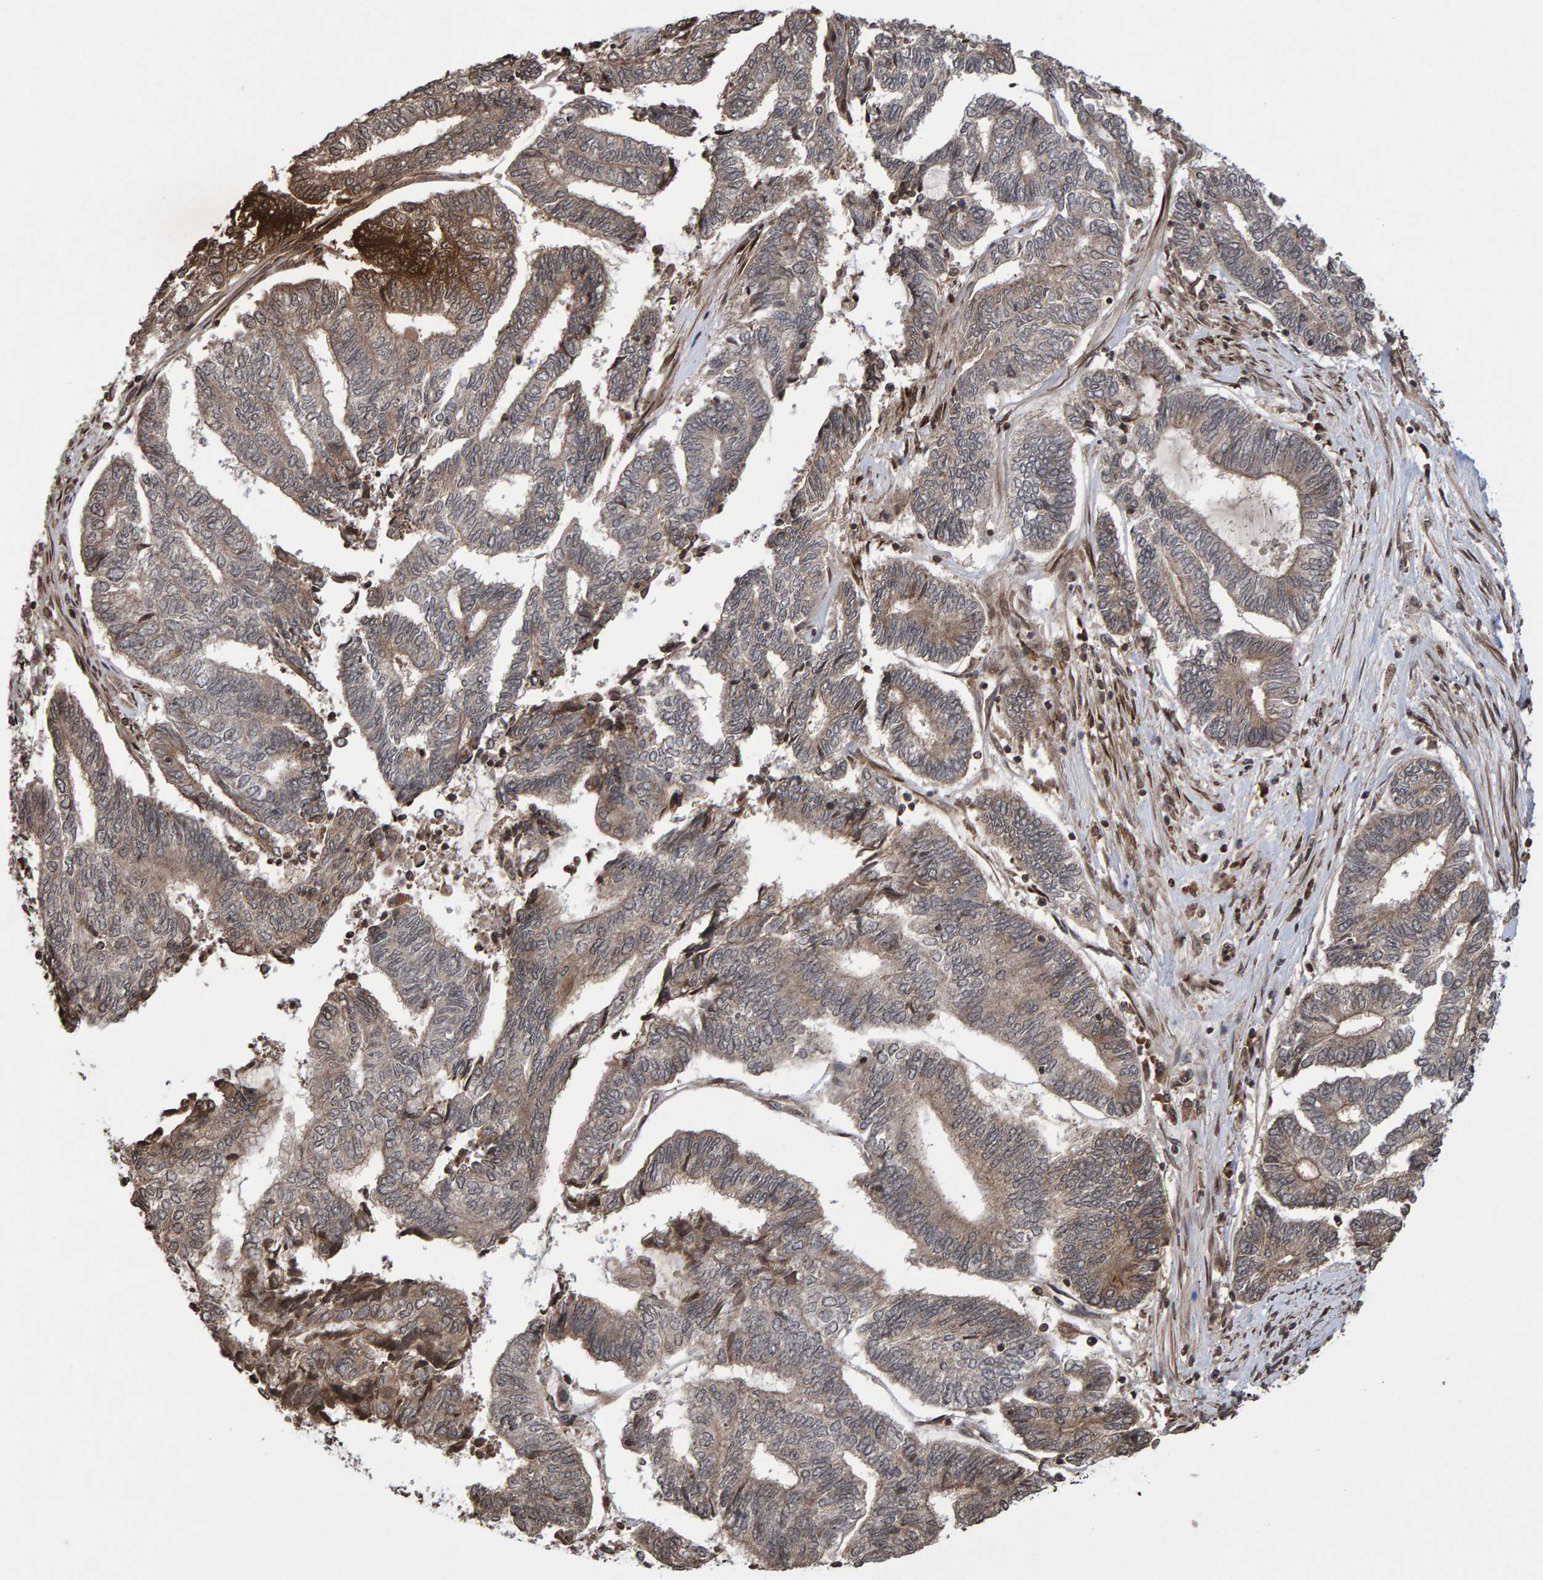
{"staining": {"intensity": "weak", "quantity": ">75%", "location": "cytoplasmic/membranous"}, "tissue": "endometrial cancer", "cell_type": "Tumor cells", "image_type": "cancer", "snomed": [{"axis": "morphology", "description": "Adenocarcinoma, NOS"}, {"axis": "topography", "description": "Uterus"}, {"axis": "topography", "description": "Endometrium"}], "caption": "Approximately >75% of tumor cells in adenocarcinoma (endometrial) exhibit weak cytoplasmic/membranous protein expression as visualized by brown immunohistochemical staining.", "gene": "GAB2", "patient": {"sex": "female", "age": 70}}